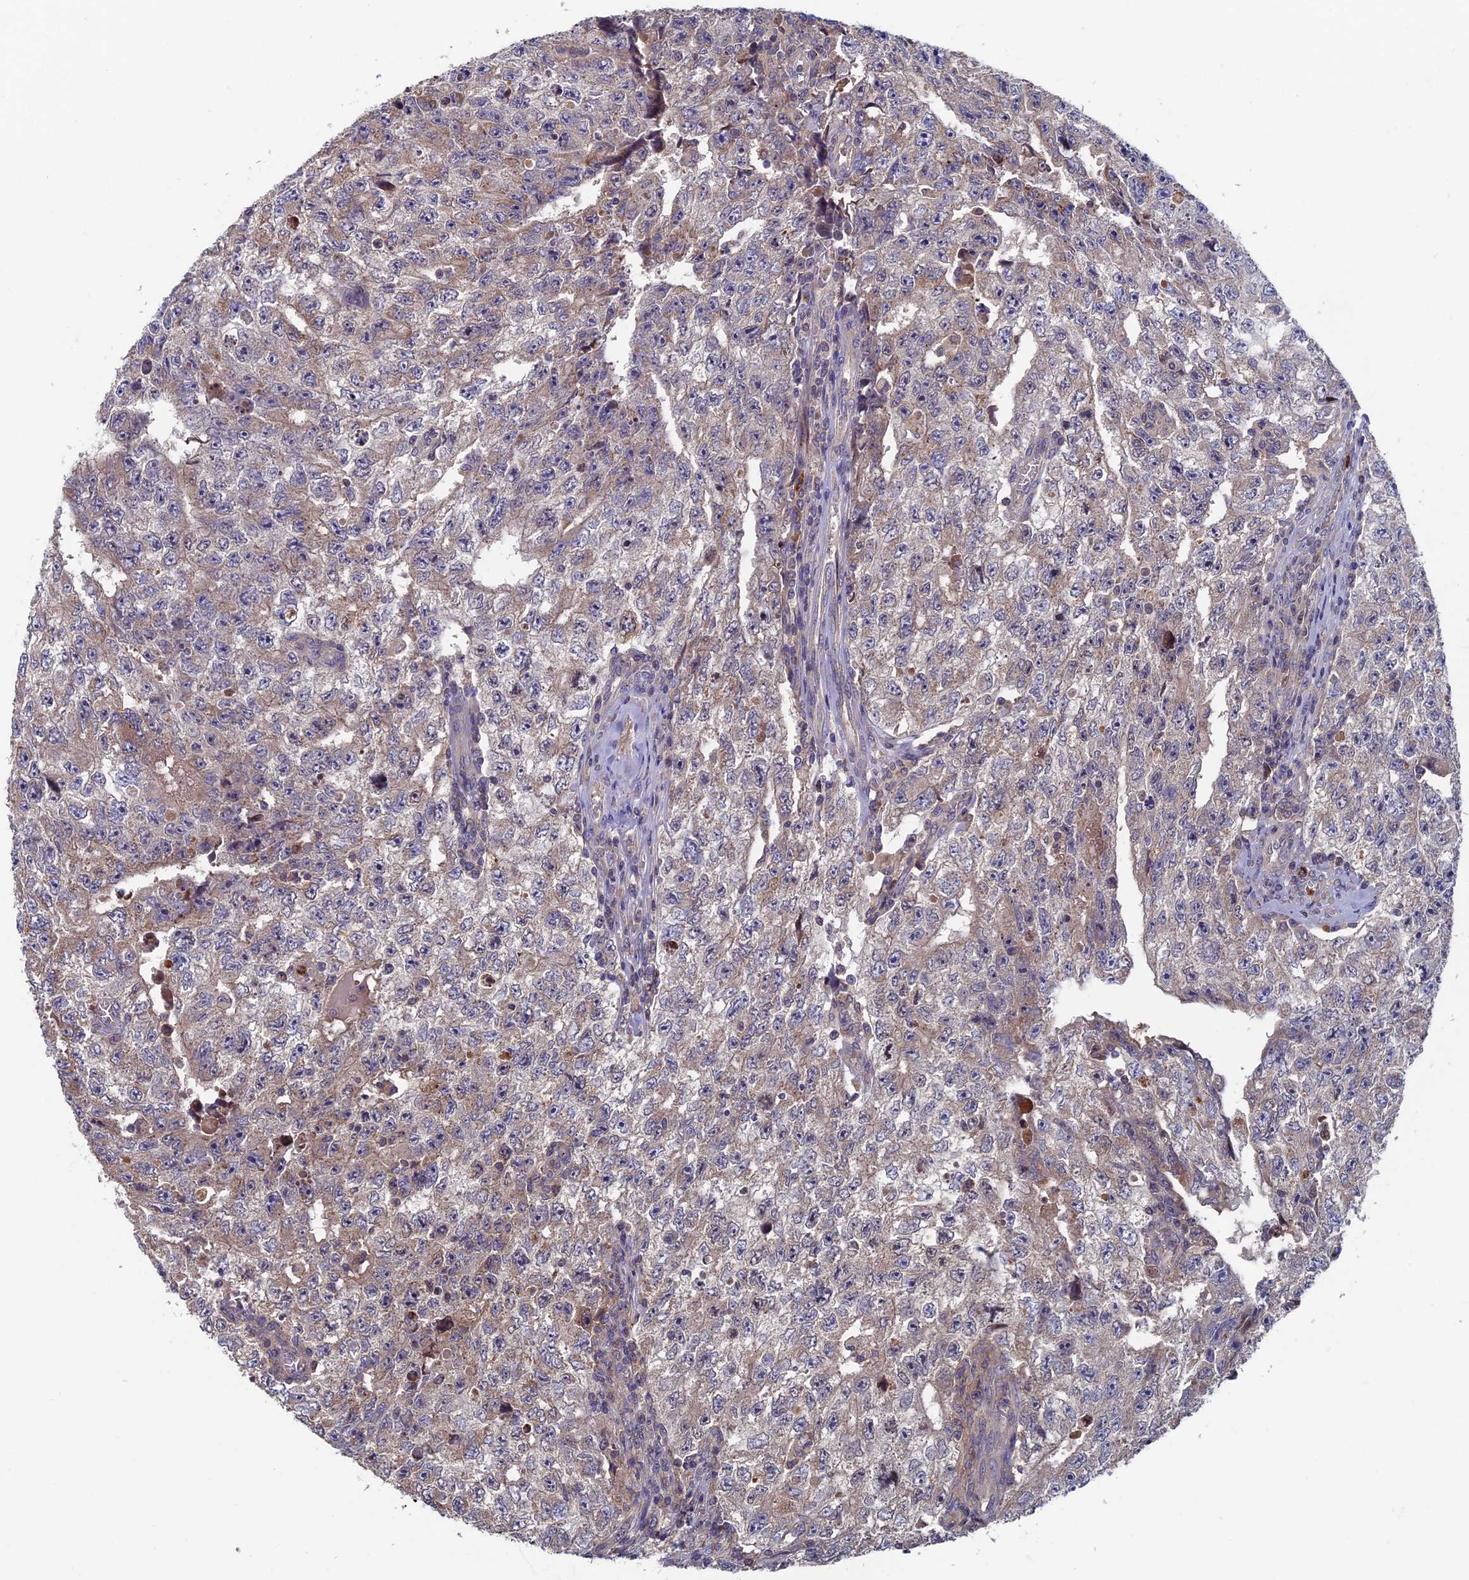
{"staining": {"intensity": "weak", "quantity": "25%-75%", "location": "cytoplasmic/membranous"}, "tissue": "testis cancer", "cell_type": "Tumor cells", "image_type": "cancer", "snomed": [{"axis": "morphology", "description": "Carcinoma, Embryonal, NOS"}, {"axis": "topography", "description": "Testis"}], "caption": "The micrograph exhibits staining of testis embryonal carcinoma, revealing weak cytoplasmic/membranous protein staining (brown color) within tumor cells.", "gene": "TNK2", "patient": {"sex": "male", "age": 17}}